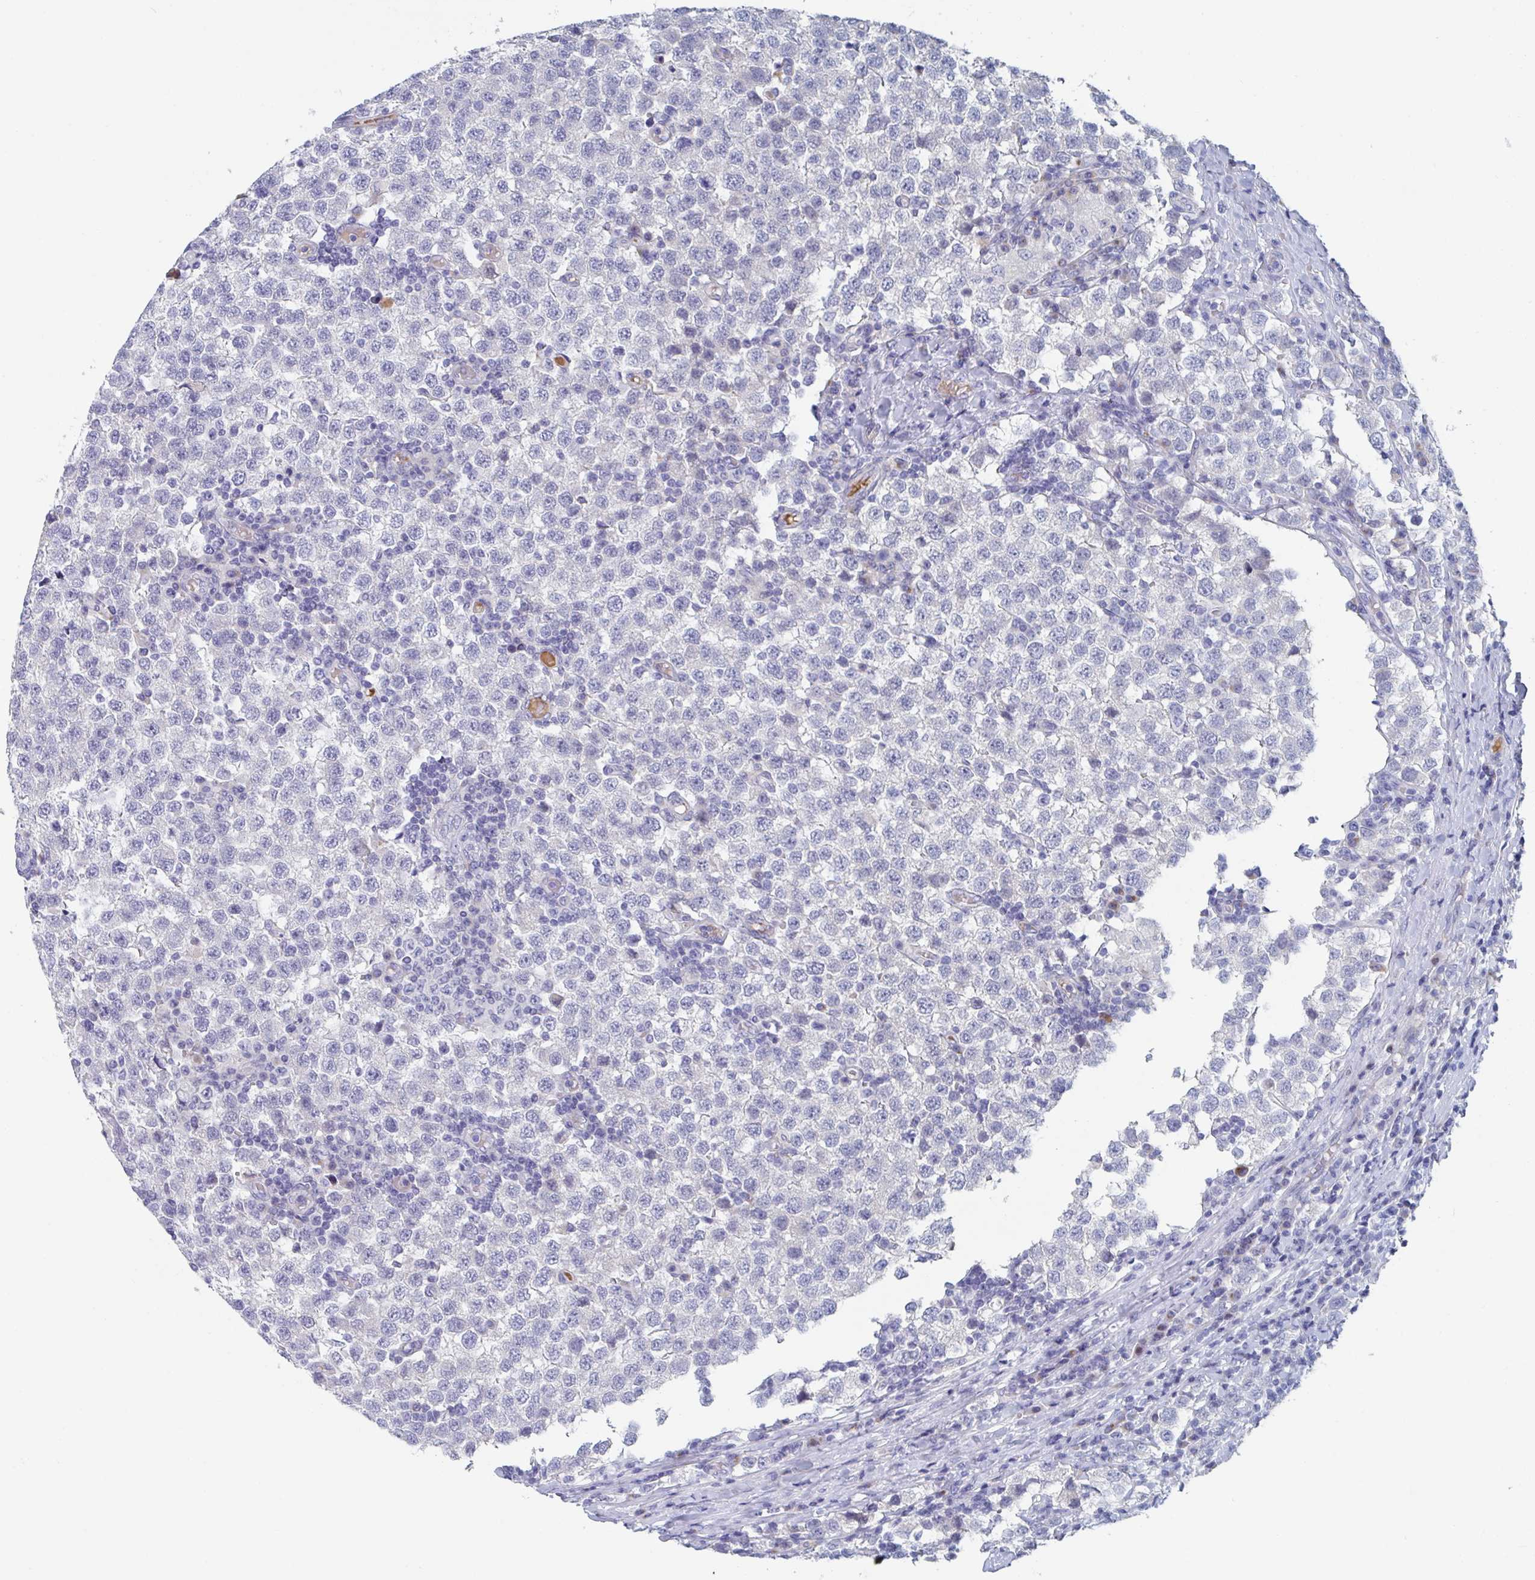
{"staining": {"intensity": "negative", "quantity": "none", "location": "none"}, "tissue": "testis cancer", "cell_type": "Tumor cells", "image_type": "cancer", "snomed": [{"axis": "morphology", "description": "Seminoma, NOS"}, {"axis": "topography", "description": "Testis"}], "caption": "Testis seminoma was stained to show a protein in brown. There is no significant positivity in tumor cells. (Brightfield microscopy of DAB immunohistochemistry at high magnification).", "gene": "NT5C3B", "patient": {"sex": "male", "age": 34}}